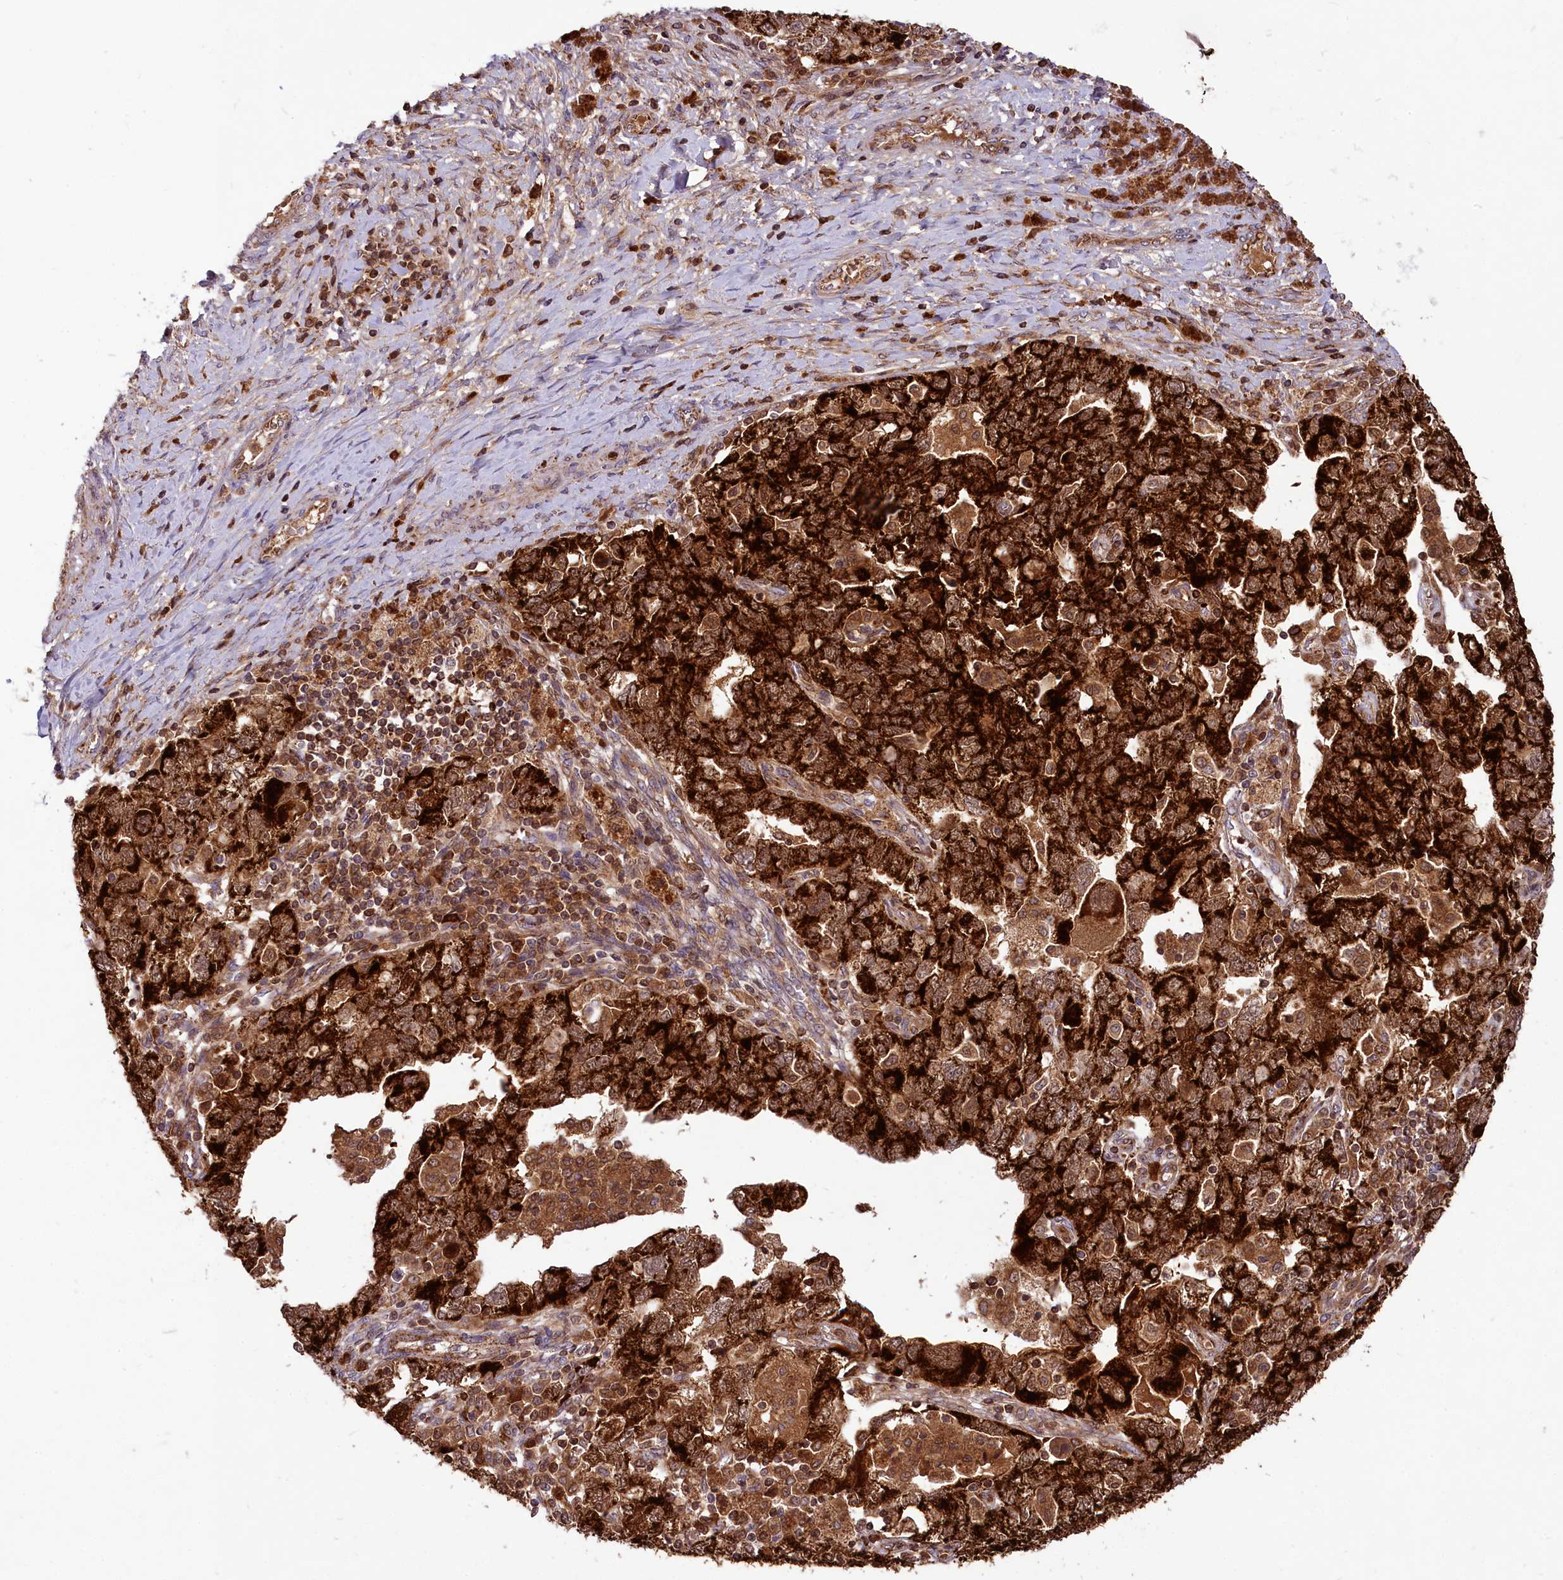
{"staining": {"intensity": "strong", "quantity": ">75%", "location": "cytoplasmic/membranous"}, "tissue": "ovarian cancer", "cell_type": "Tumor cells", "image_type": "cancer", "snomed": [{"axis": "morphology", "description": "Carcinoma, NOS"}, {"axis": "morphology", "description": "Cystadenocarcinoma, serous, NOS"}, {"axis": "topography", "description": "Ovary"}], "caption": "The photomicrograph shows immunohistochemical staining of ovarian cancer (carcinoma). There is strong cytoplasmic/membranous staining is appreciated in about >75% of tumor cells.", "gene": "COX17", "patient": {"sex": "female", "age": 69}}